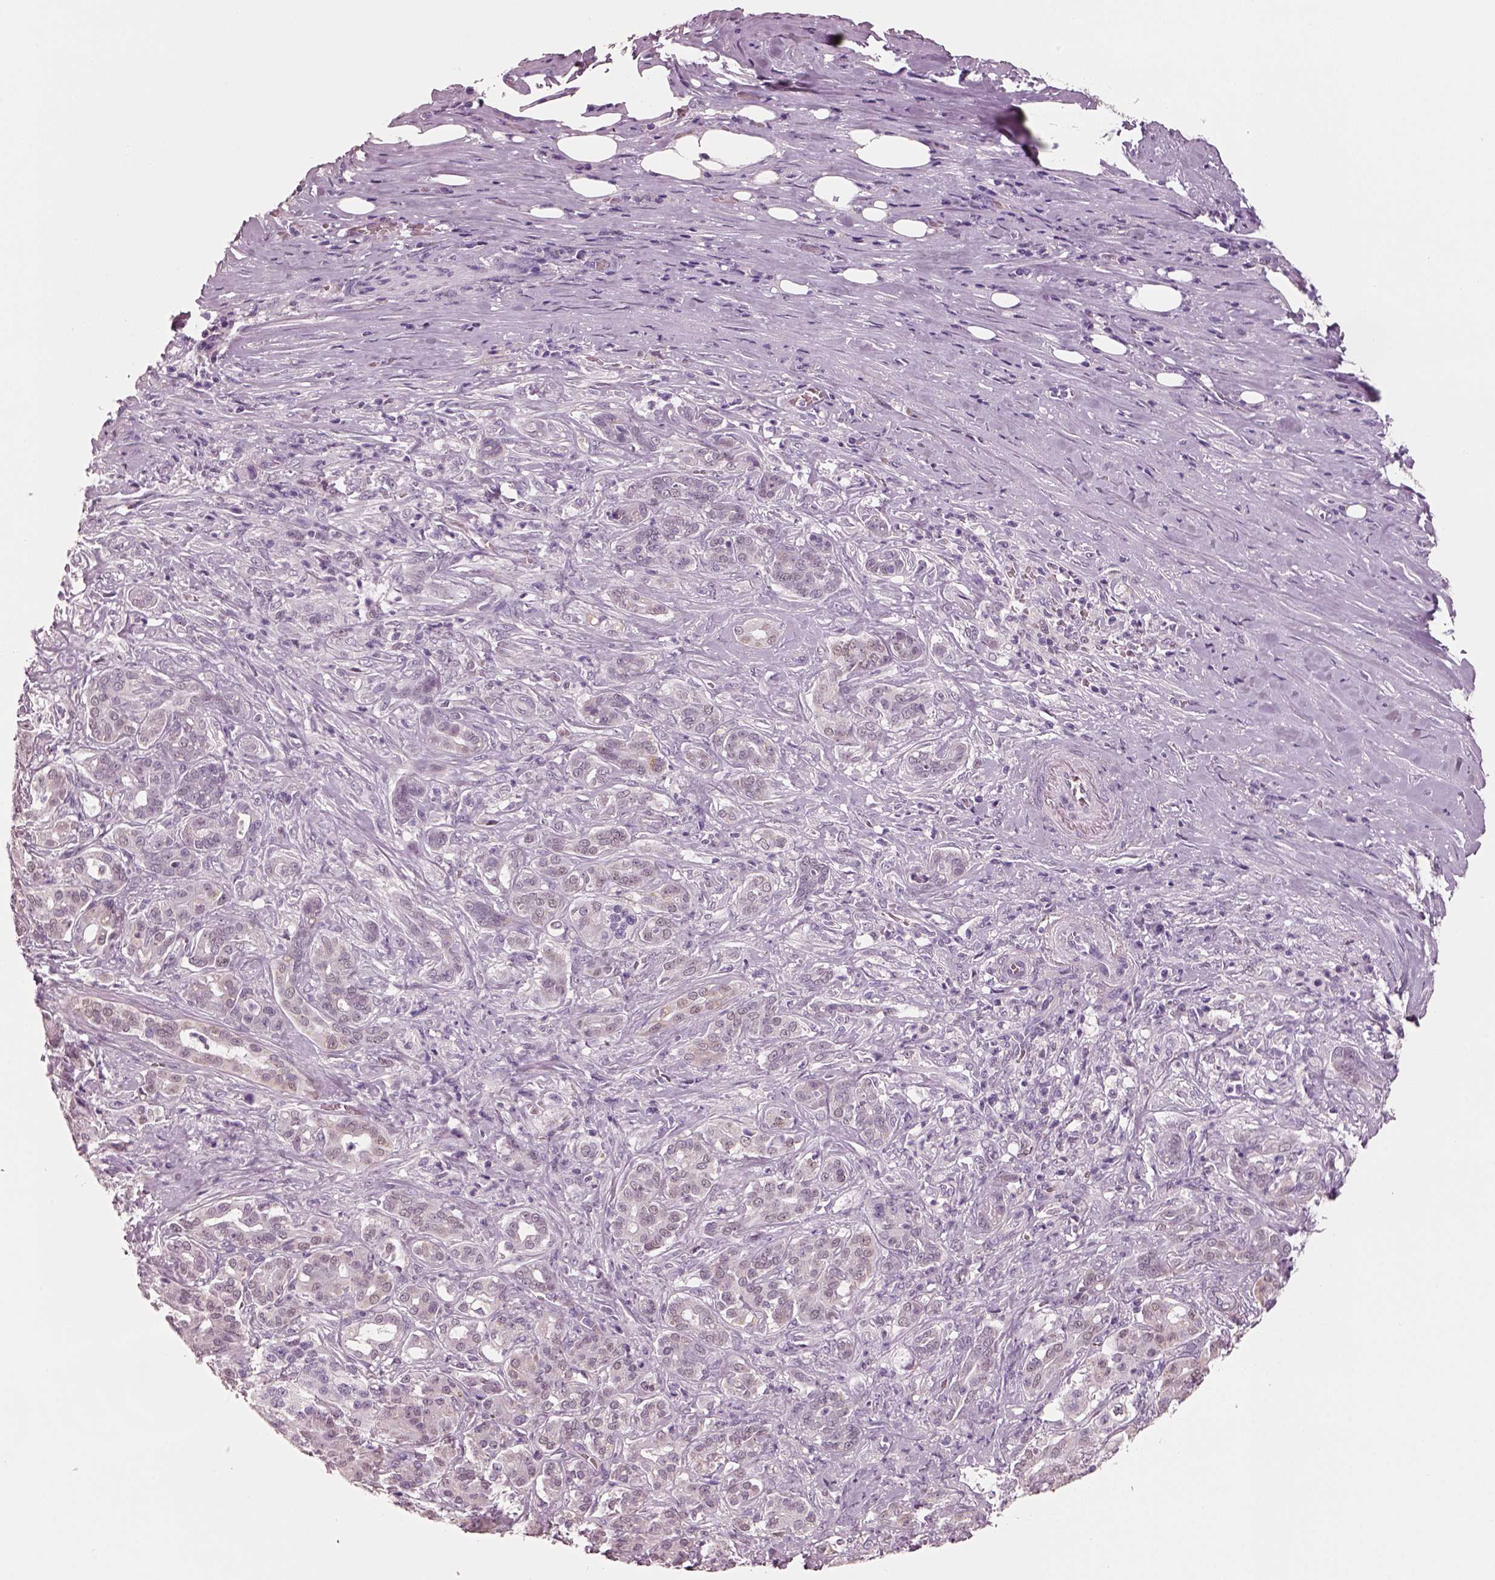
{"staining": {"intensity": "moderate", "quantity": "<25%", "location": "cytoplasmic/membranous"}, "tissue": "pancreatic cancer", "cell_type": "Tumor cells", "image_type": "cancer", "snomed": [{"axis": "morphology", "description": "Normal tissue, NOS"}, {"axis": "morphology", "description": "Inflammation, NOS"}, {"axis": "morphology", "description": "Adenocarcinoma, NOS"}, {"axis": "topography", "description": "Pancreas"}], "caption": "A histopathology image of pancreatic adenocarcinoma stained for a protein reveals moderate cytoplasmic/membranous brown staining in tumor cells.", "gene": "ELSPBP1", "patient": {"sex": "male", "age": 57}}